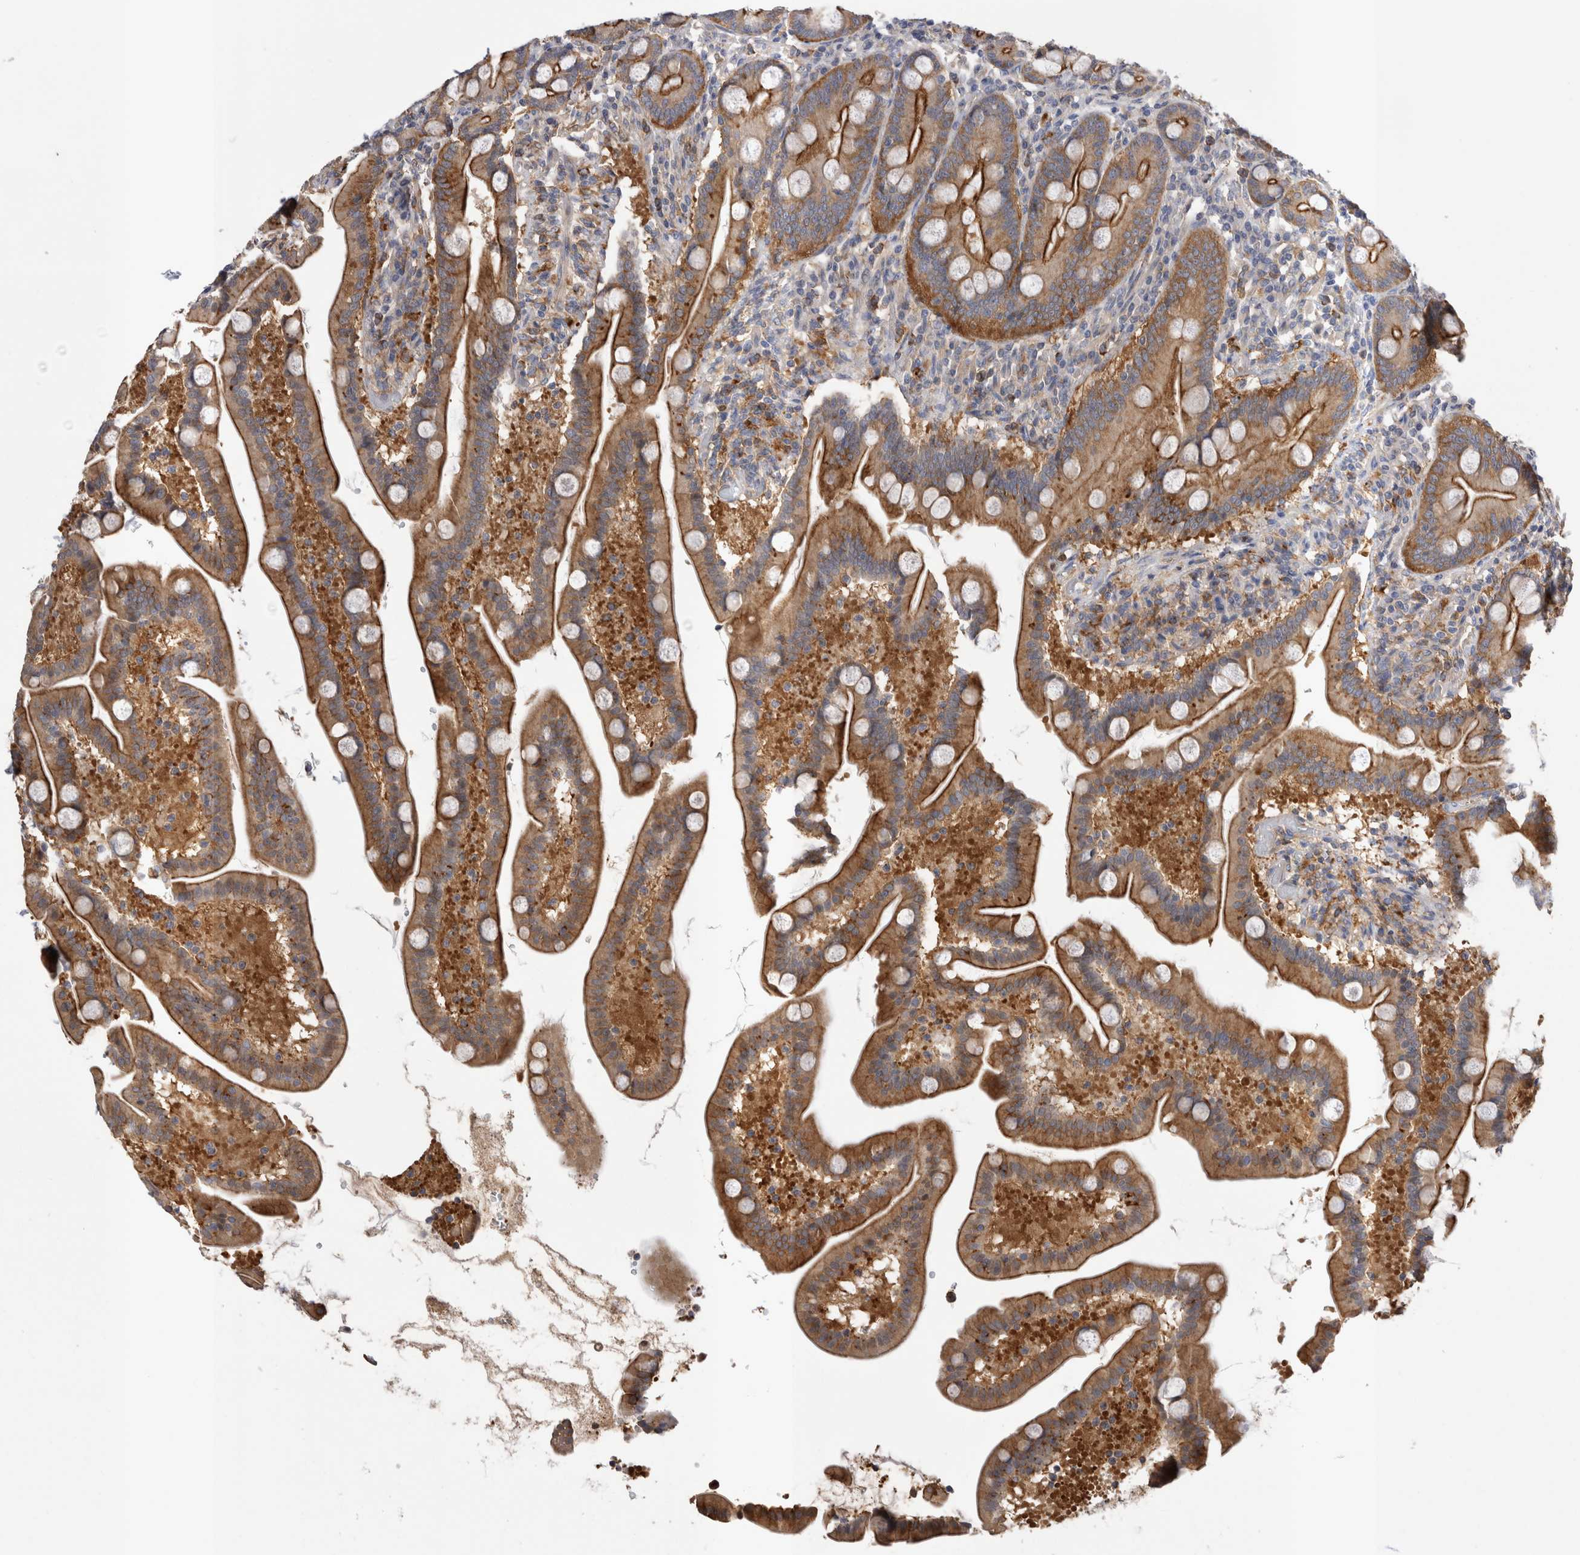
{"staining": {"intensity": "strong", "quantity": ">75%", "location": "cytoplasmic/membranous"}, "tissue": "duodenum", "cell_type": "Glandular cells", "image_type": "normal", "snomed": [{"axis": "morphology", "description": "Normal tissue, NOS"}, {"axis": "topography", "description": "Duodenum"}], "caption": "DAB (3,3'-diaminobenzidine) immunohistochemical staining of unremarkable duodenum displays strong cytoplasmic/membranous protein staining in about >75% of glandular cells.", "gene": "RAB11FIP1", "patient": {"sex": "male", "age": 54}}